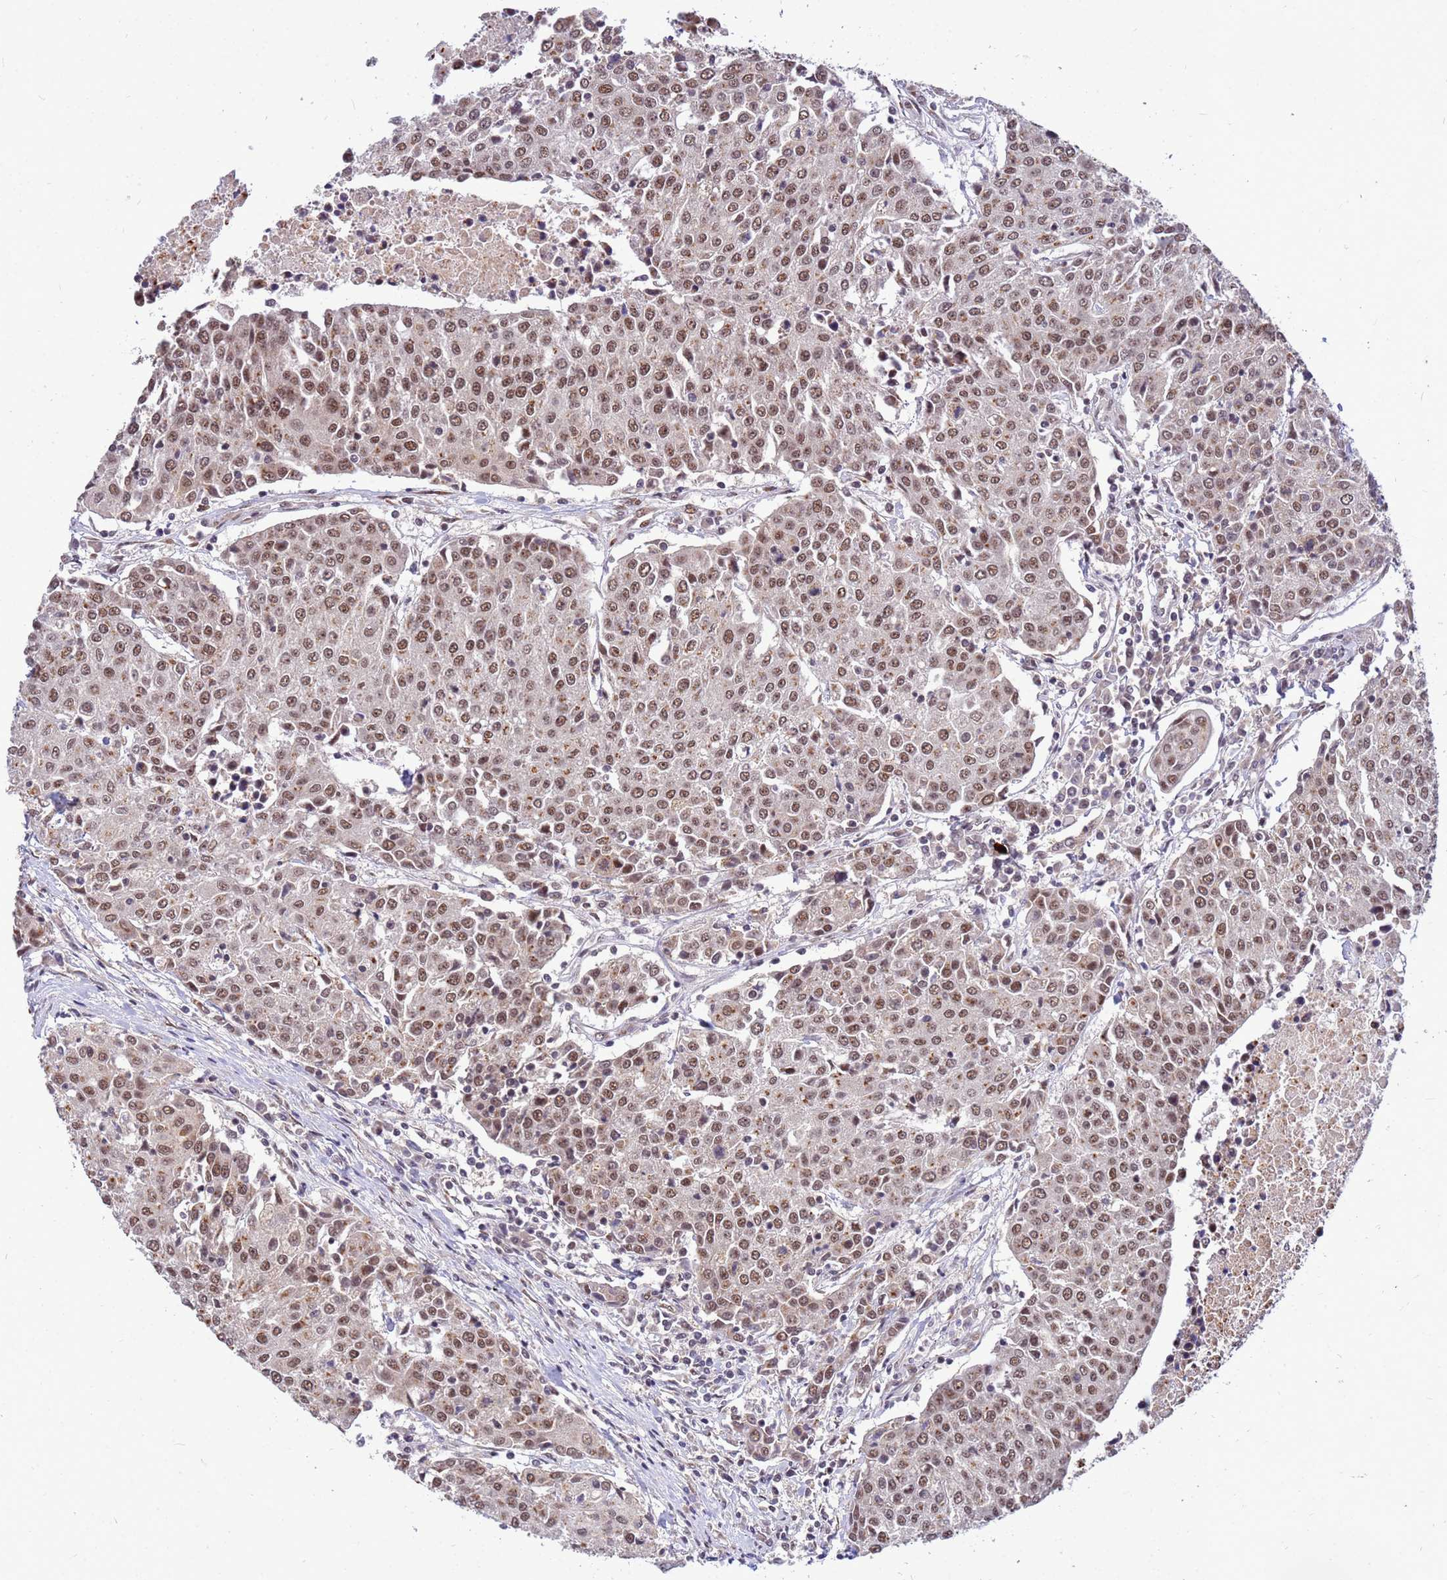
{"staining": {"intensity": "moderate", "quantity": ">75%", "location": "cytoplasmic/membranous,nuclear"}, "tissue": "urothelial cancer", "cell_type": "Tumor cells", "image_type": "cancer", "snomed": [{"axis": "morphology", "description": "Urothelial carcinoma, High grade"}, {"axis": "topography", "description": "Urinary bladder"}], "caption": "Immunohistochemical staining of human high-grade urothelial carcinoma demonstrates medium levels of moderate cytoplasmic/membranous and nuclear protein staining in about >75% of tumor cells.", "gene": "NCBP2", "patient": {"sex": "female", "age": 85}}